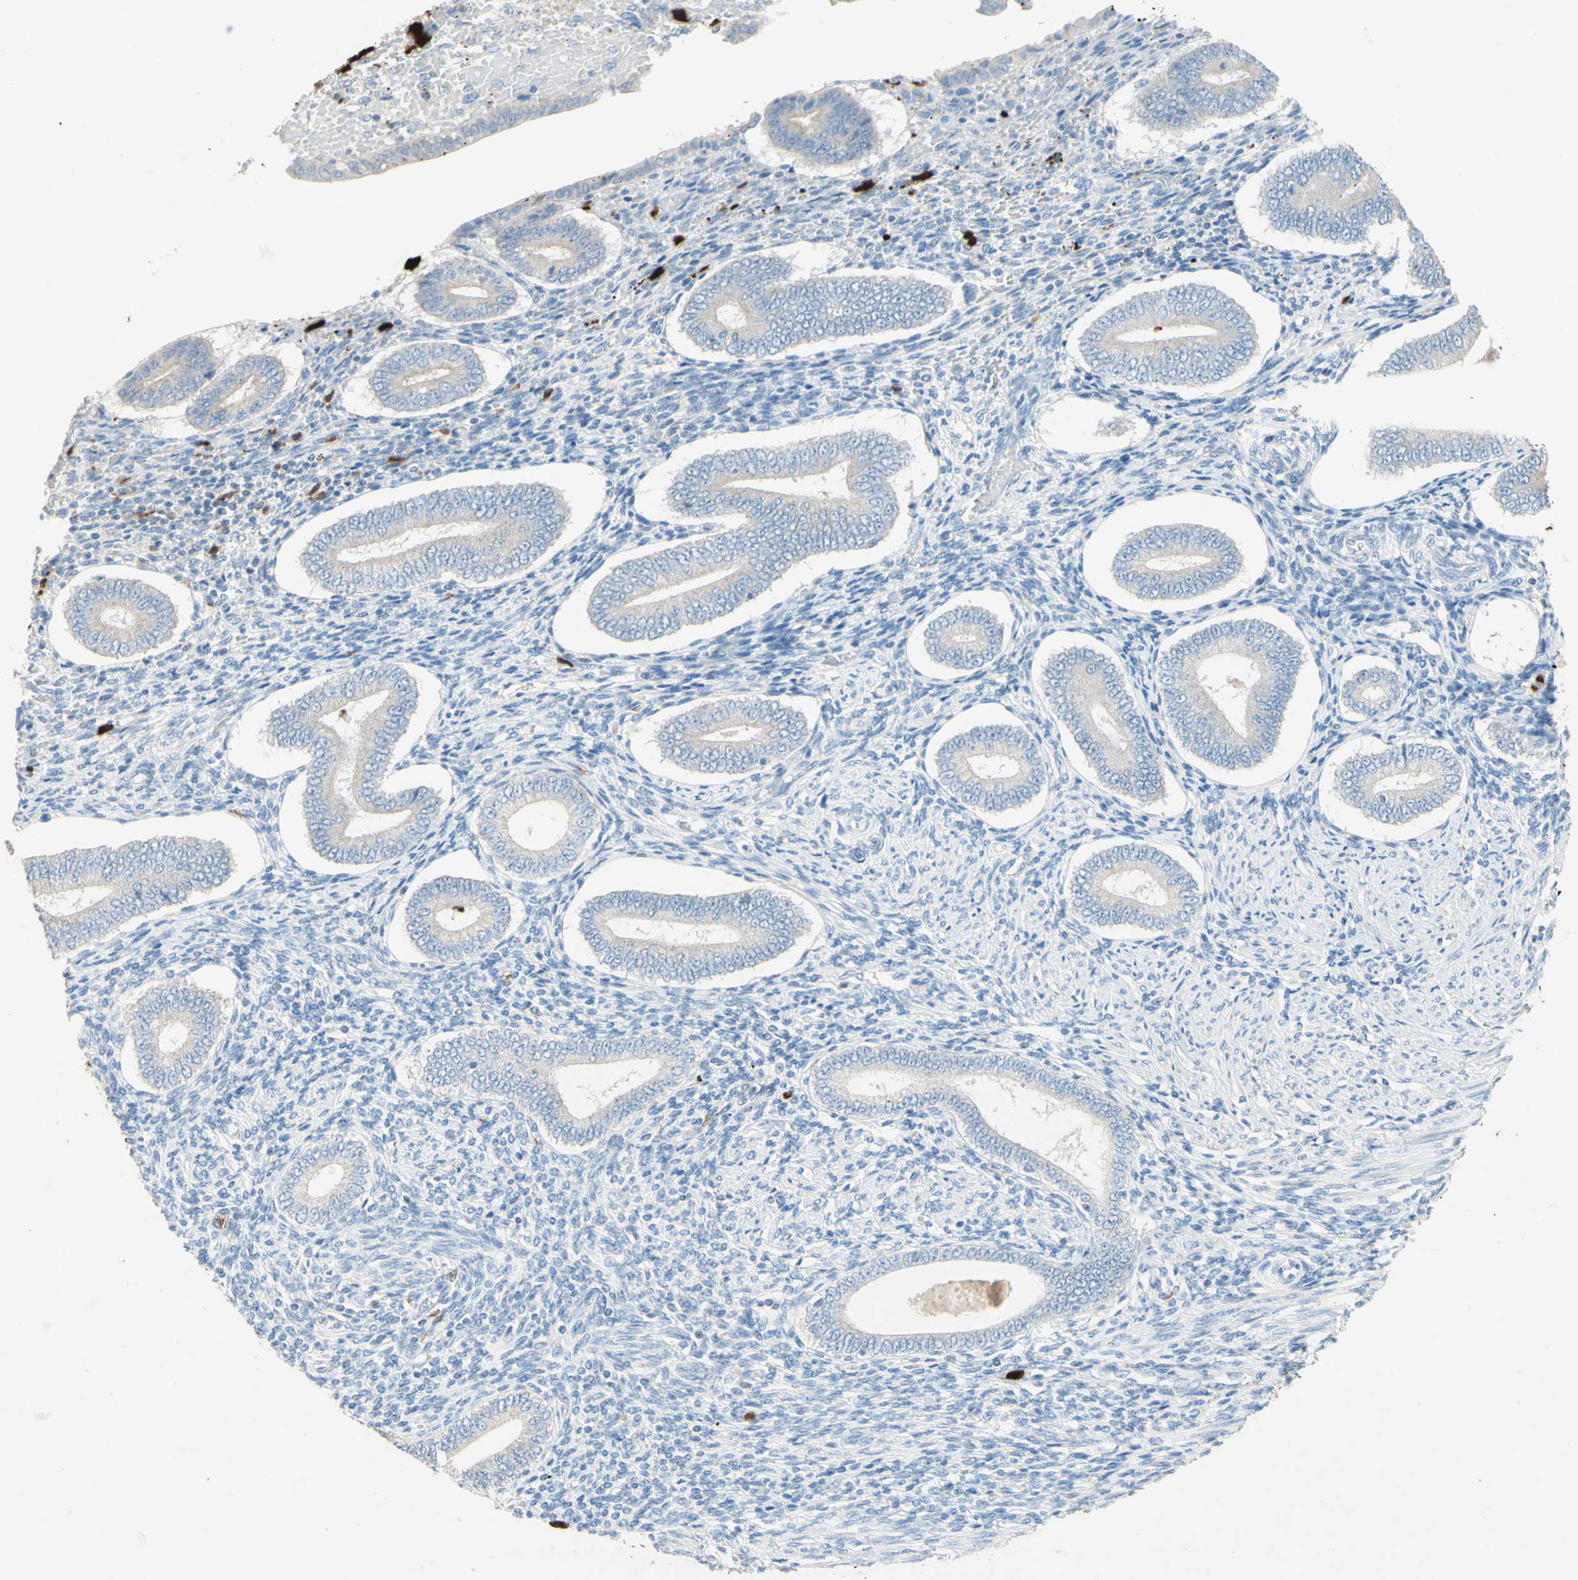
{"staining": {"intensity": "negative", "quantity": "none", "location": "none"}, "tissue": "endometrium", "cell_type": "Cells in endometrial stroma", "image_type": "normal", "snomed": [{"axis": "morphology", "description": "Normal tissue, NOS"}, {"axis": "topography", "description": "Endometrium"}], "caption": "Immunohistochemistry image of benign endometrium: human endometrium stained with DAB reveals no significant protein expression in cells in endometrial stroma. (DAB IHC with hematoxylin counter stain).", "gene": "NFKBIZ", "patient": {"sex": "female", "age": 42}}